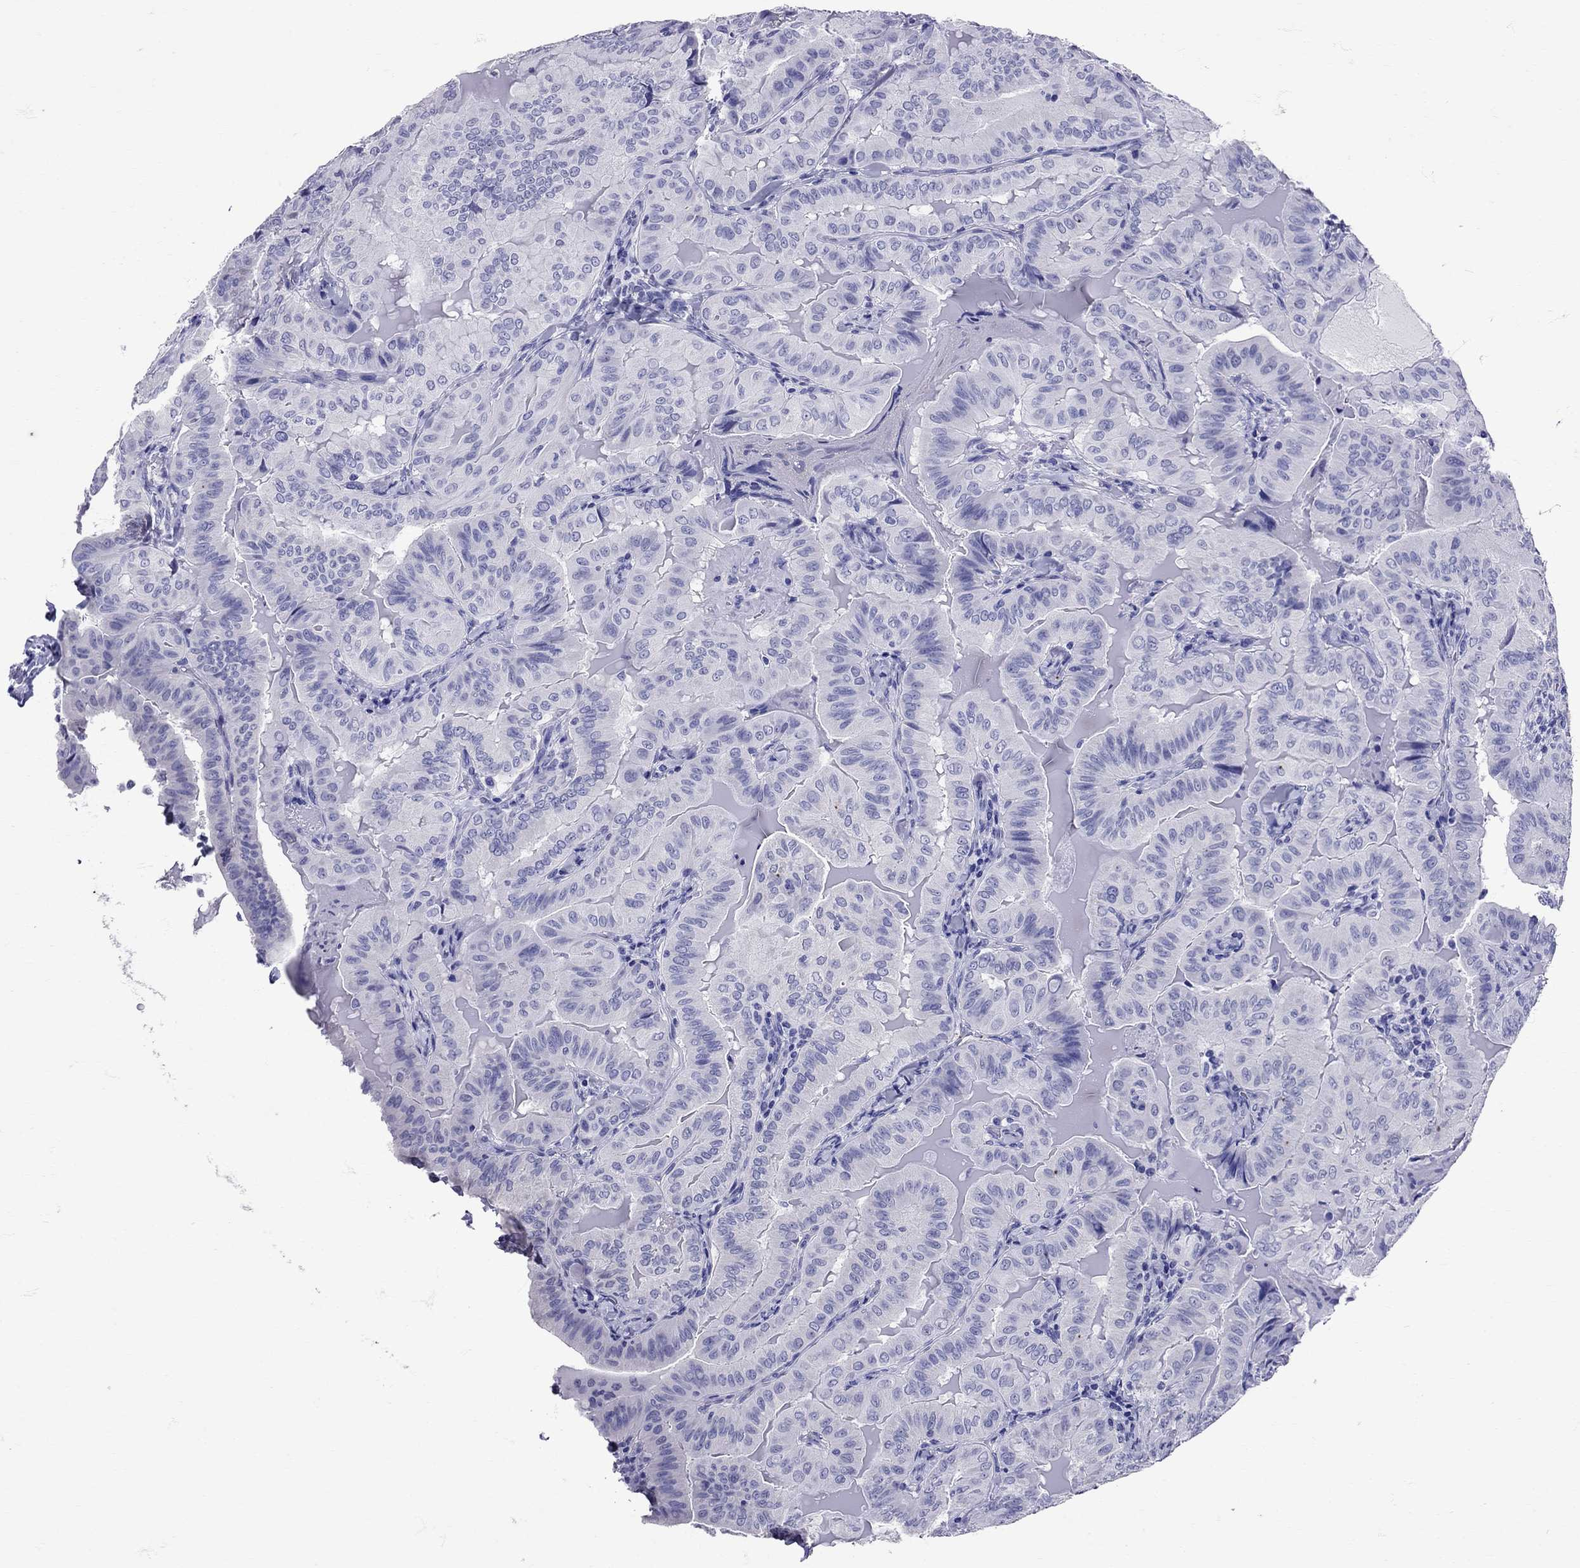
{"staining": {"intensity": "negative", "quantity": "none", "location": "none"}, "tissue": "thyroid cancer", "cell_type": "Tumor cells", "image_type": "cancer", "snomed": [{"axis": "morphology", "description": "Papillary adenocarcinoma, NOS"}, {"axis": "topography", "description": "Thyroid gland"}], "caption": "Immunohistochemical staining of papillary adenocarcinoma (thyroid) demonstrates no significant positivity in tumor cells.", "gene": "AVP", "patient": {"sex": "female", "age": 68}}